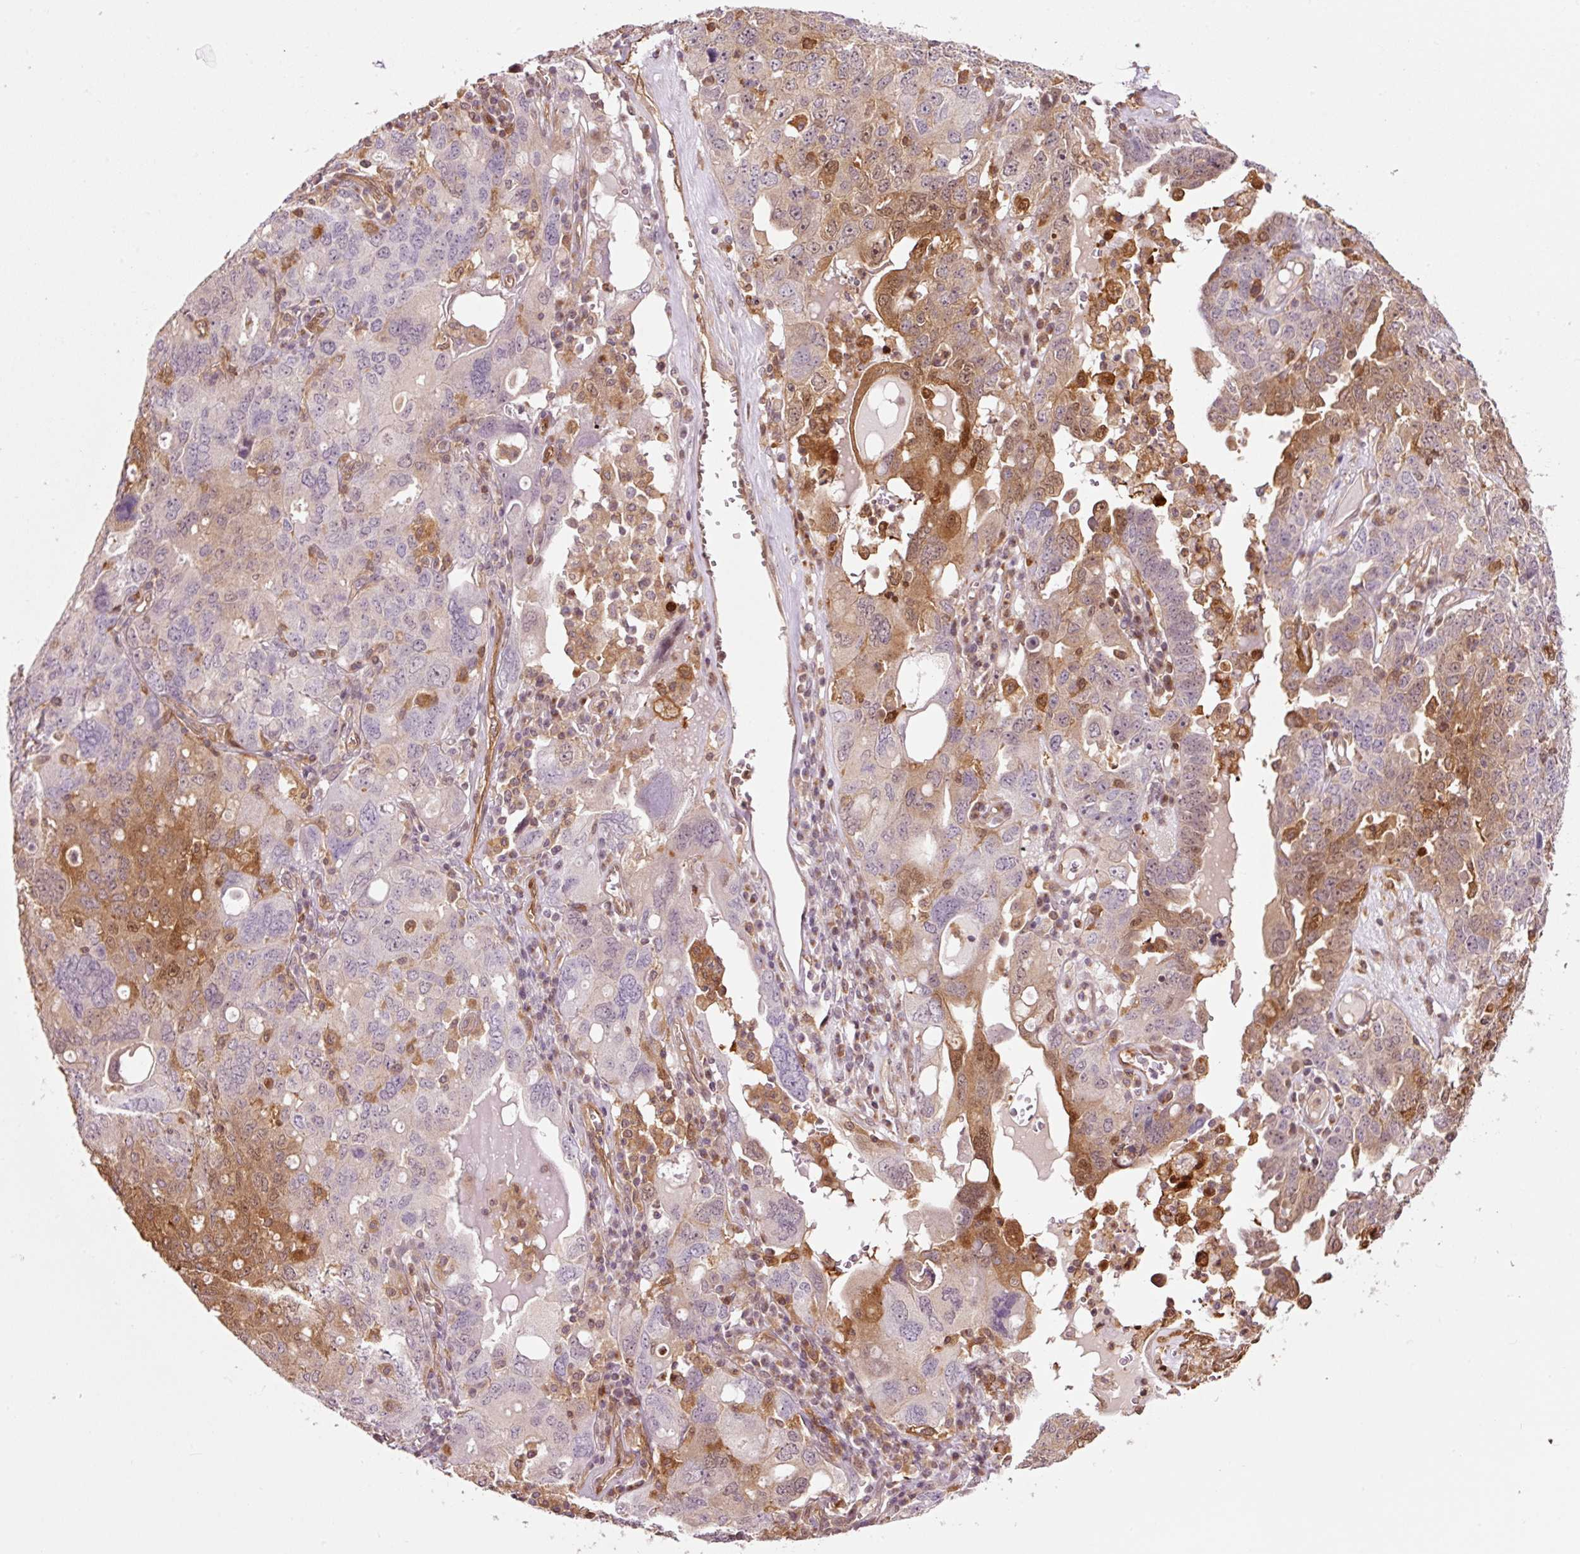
{"staining": {"intensity": "moderate", "quantity": "25%-75%", "location": "cytoplasmic/membranous,nuclear"}, "tissue": "ovarian cancer", "cell_type": "Tumor cells", "image_type": "cancer", "snomed": [{"axis": "morphology", "description": "Carcinoma, endometroid"}, {"axis": "topography", "description": "Ovary"}], "caption": "This photomicrograph reveals immunohistochemistry (IHC) staining of ovarian cancer (endometroid carcinoma), with medium moderate cytoplasmic/membranous and nuclear positivity in about 25%-75% of tumor cells.", "gene": "FBXL14", "patient": {"sex": "female", "age": 62}}